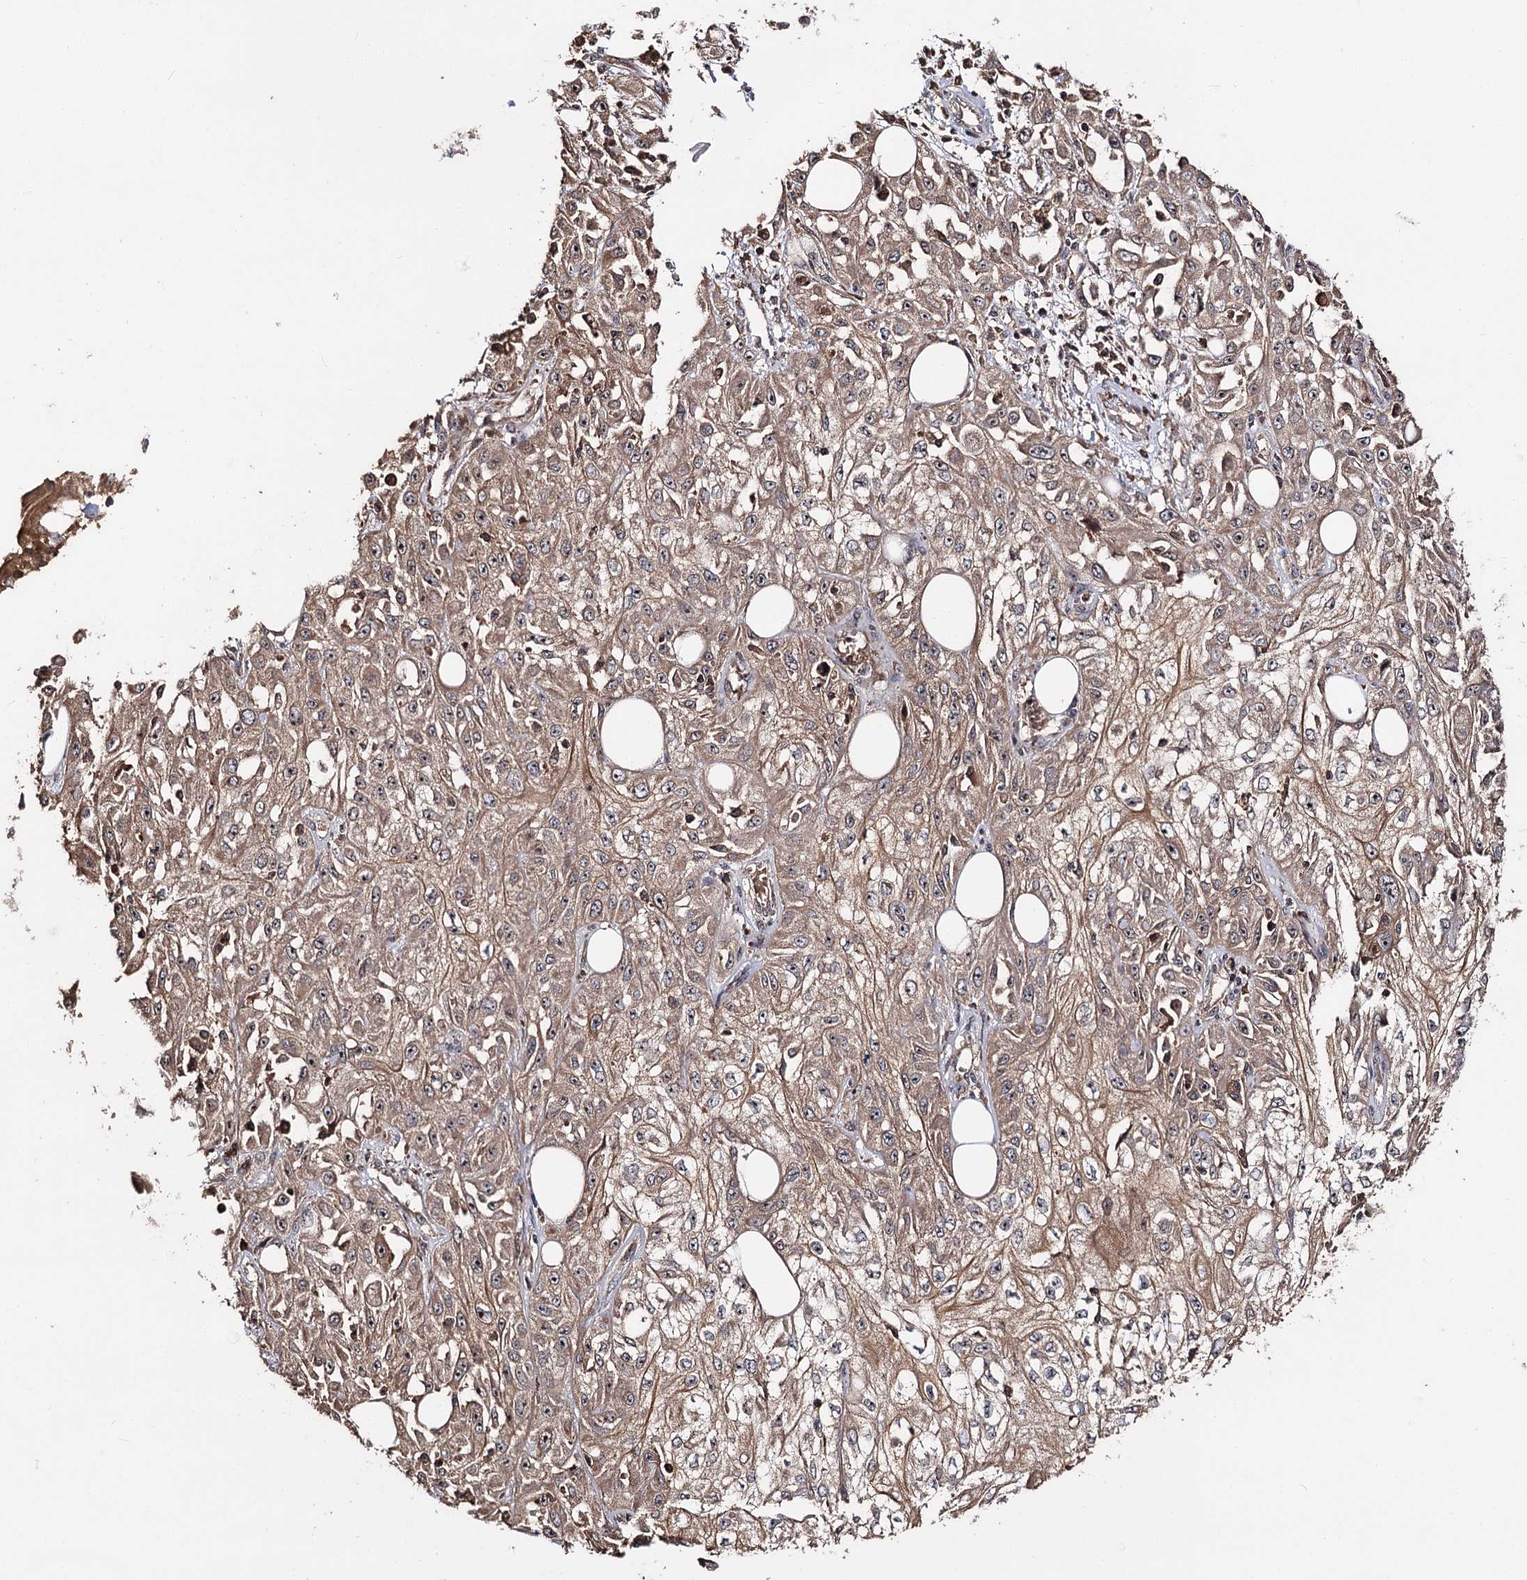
{"staining": {"intensity": "moderate", "quantity": ">75%", "location": "cytoplasmic/membranous"}, "tissue": "skin cancer", "cell_type": "Tumor cells", "image_type": "cancer", "snomed": [{"axis": "morphology", "description": "Squamous cell carcinoma, NOS"}, {"axis": "morphology", "description": "Squamous cell carcinoma, metastatic, NOS"}, {"axis": "topography", "description": "Skin"}, {"axis": "topography", "description": "Lymph node"}], "caption": "Brown immunohistochemical staining in squamous cell carcinoma (skin) demonstrates moderate cytoplasmic/membranous staining in about >75% of tumor cells. (DAB IHC with brightfield microscopy, high magnification).", "gene": "FAM53B", "patient": {"sex": "male", "age": 75}}